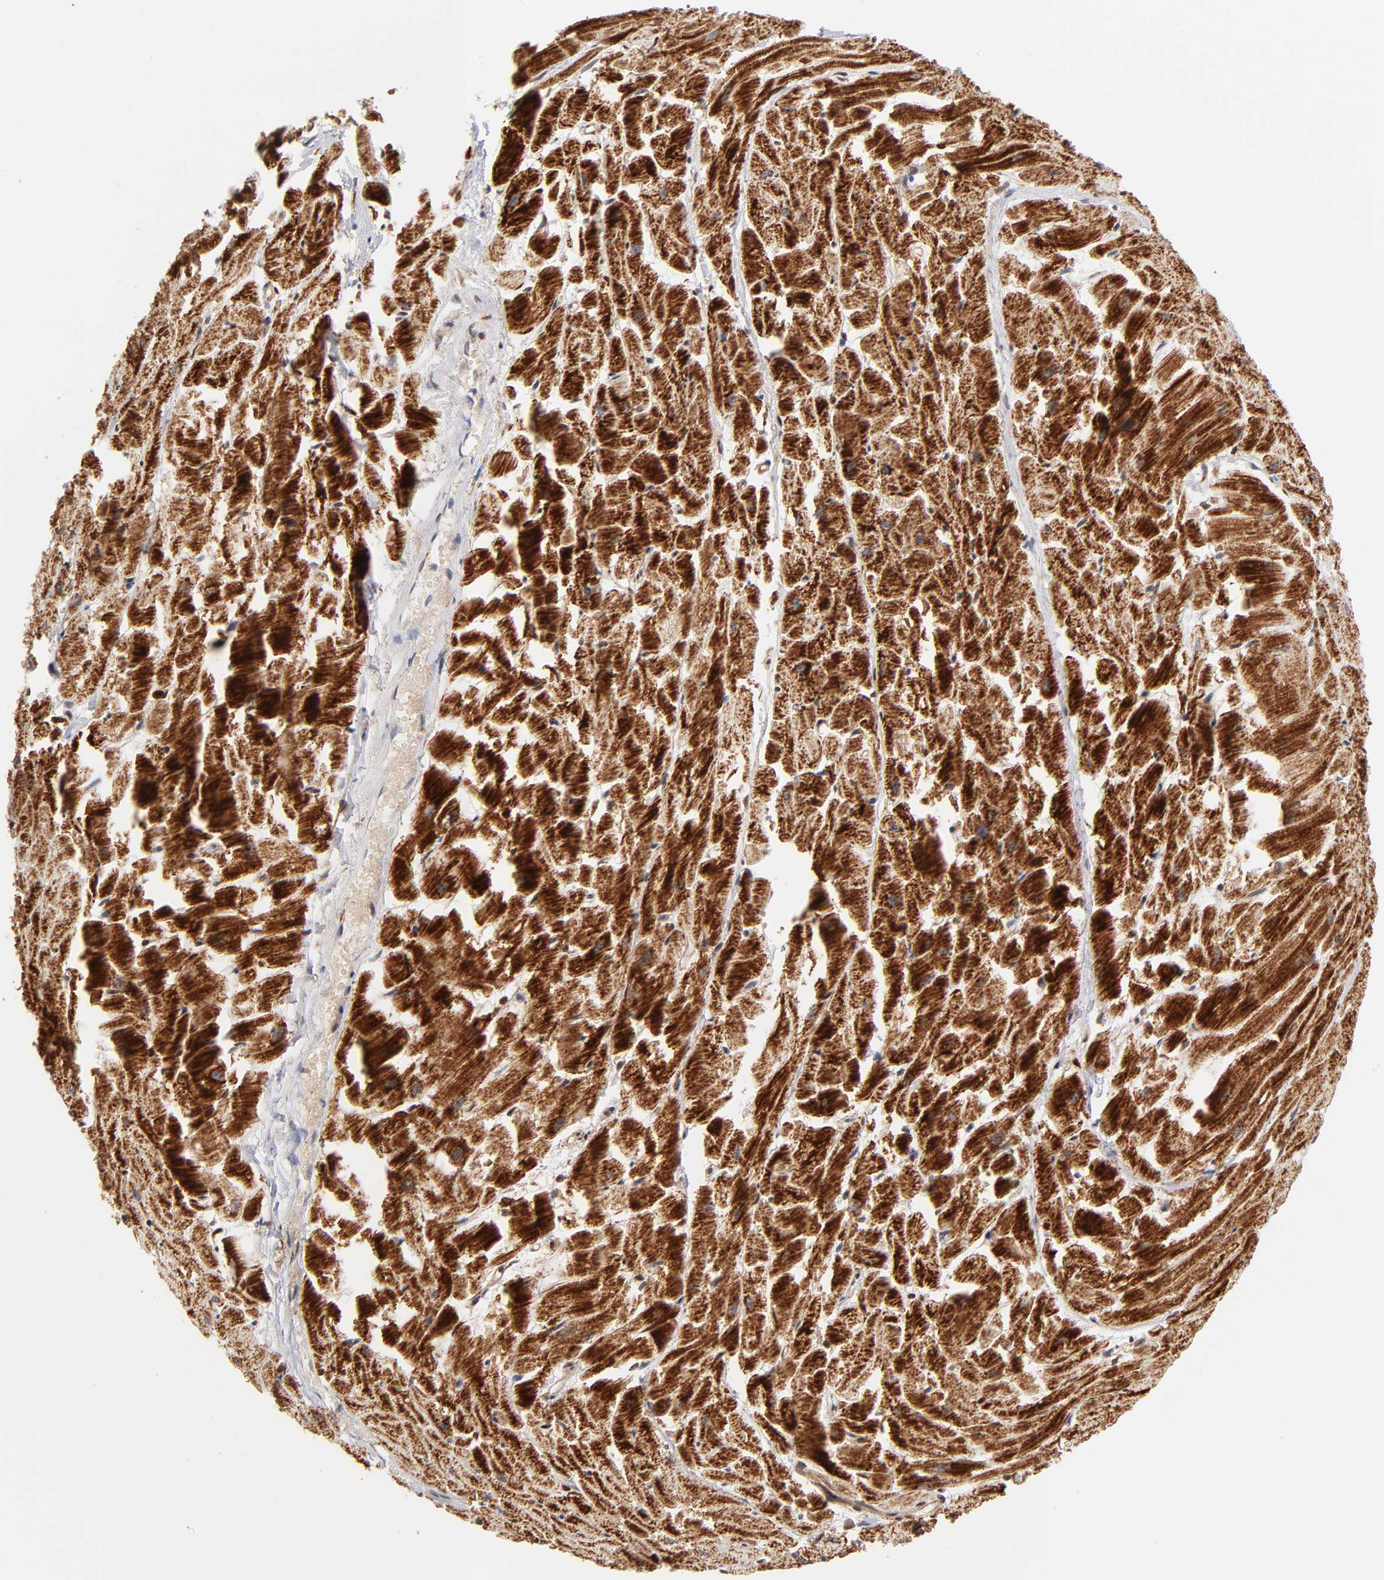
{"staining": {"intensity": "strong", "quantity": ">75%", "location": "cytoplasmic/membranous"}, "tissue": "heart muscle", "cell_type": "Cardiomyocytes", "image_type": "normal", "snomed": [{"axis": "morphology", "description": "Normal tissue, NOS"}, {"axis": "topography", "description": "Heart"}], "caption": "Strong cytoplasmic/membranous staining for a protein is present in approximately >75% of cardiomyocytes of benign heart muscle using immunohistochemistry.", "gene": "DIABLO", "patient": {"sex": "female", "age": 19}}